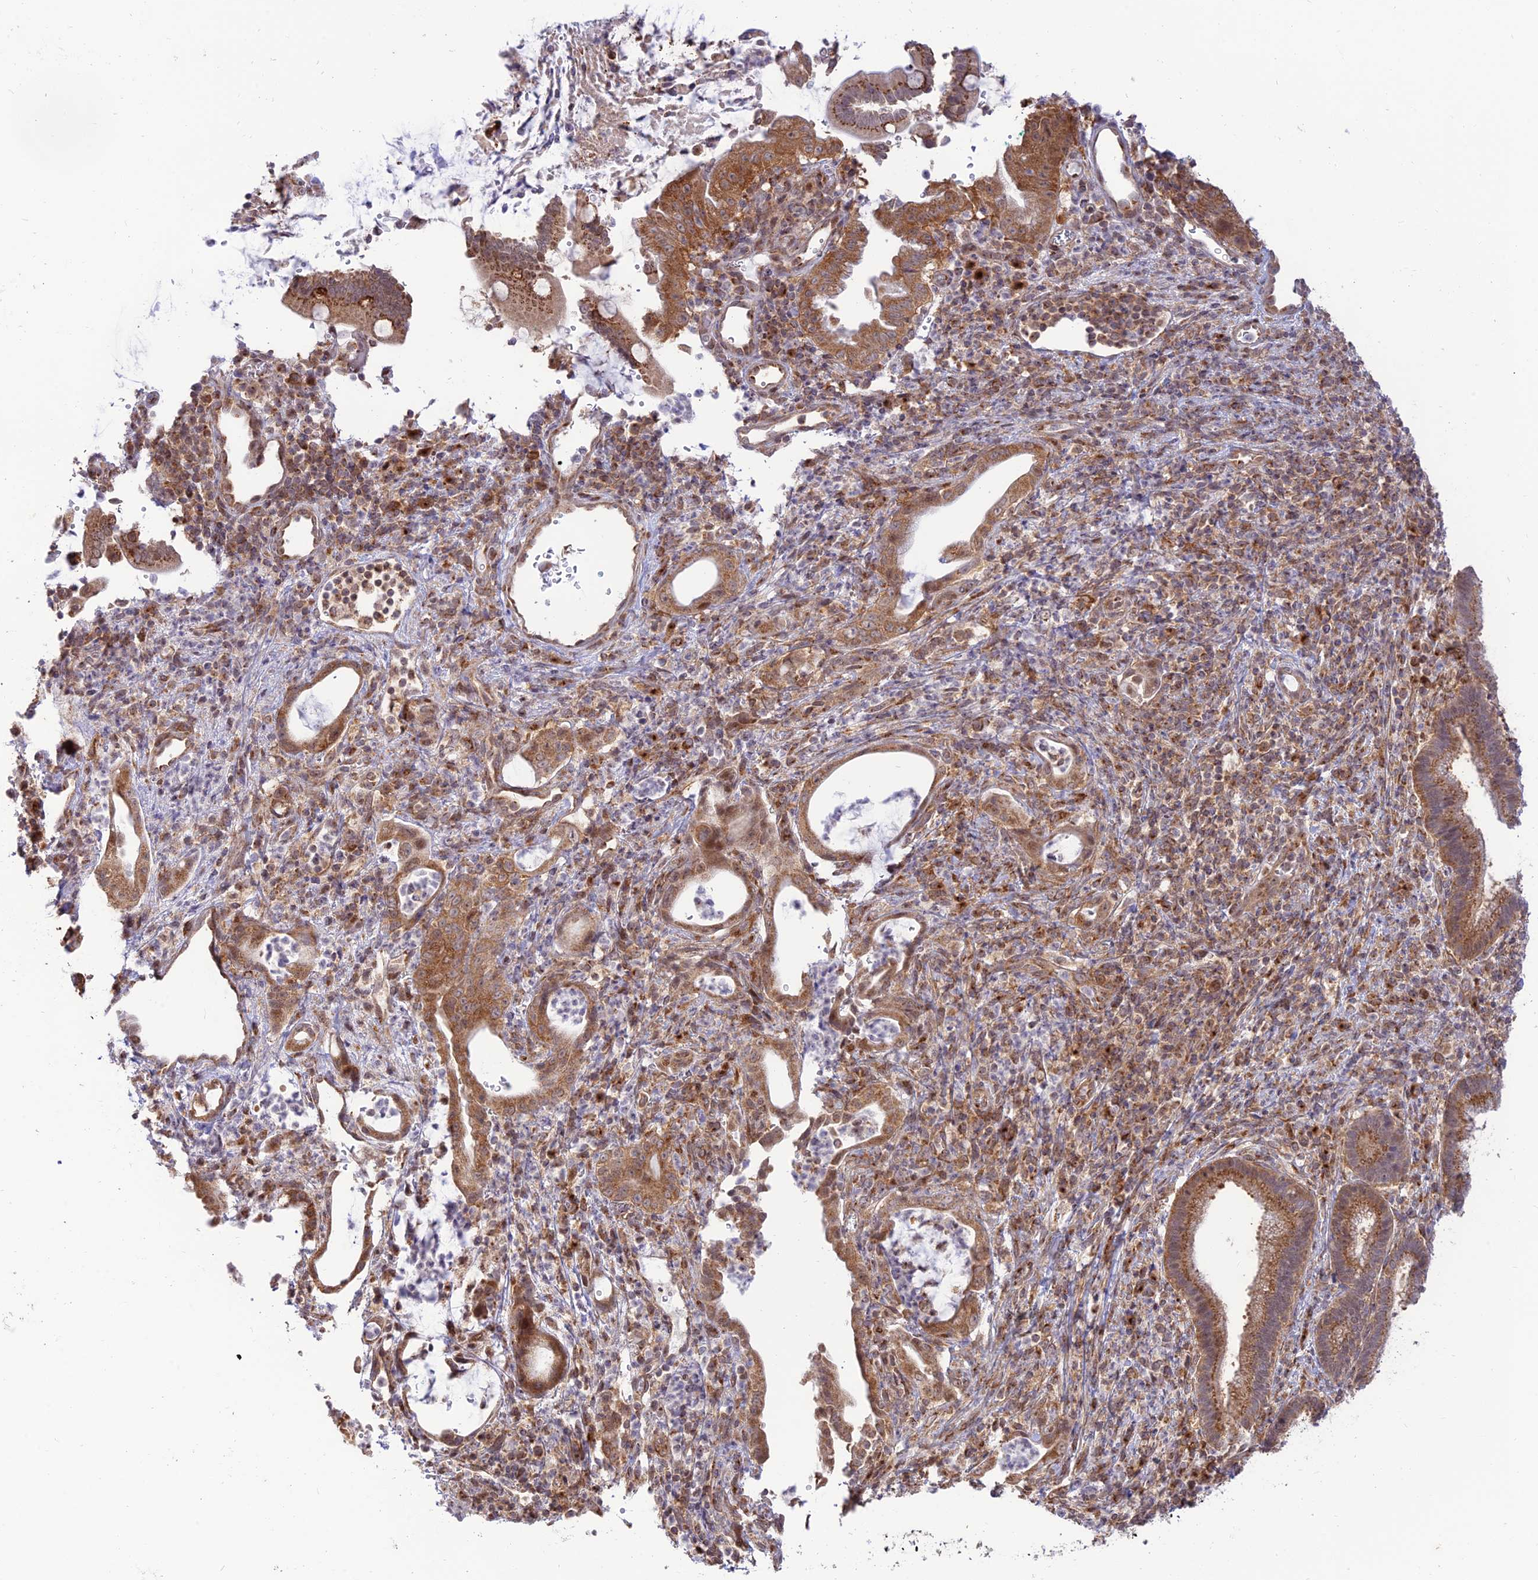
{"staining": {"intensity": "moderate", "quantity": ">75%", "location": "cytoplasmic/membranous"}, "tissue": "pancreatic cancer", "cell_type": "Tumor cells", "image_type": "cancer", "snomed": [{"axis": "morphology", "description": "Normal tissue, NOS"}, {"axis": "morphology", "description": "Adenocarcinoma, NOS"}, {"axis": "topography", "description": "Pancreas"}], "caption": "High-magnification brightfield microscopy of adenocarcinoma (pancreatic) stained with DAB (brown) and counterstained with hematoxylin (blue). tumor cells exhibit moderate cytoplasmic/membranous staining is present in about>75% of cells. The staining was performed using DAB (3,3'-diaminobenzidine) to visualize the protein expression in brown, while the nuclei were stained in blue with hematoxylin (Magnification: 20x).", "gene": "GOLGA3", "patient": {"sex": "female", "age": 55}}